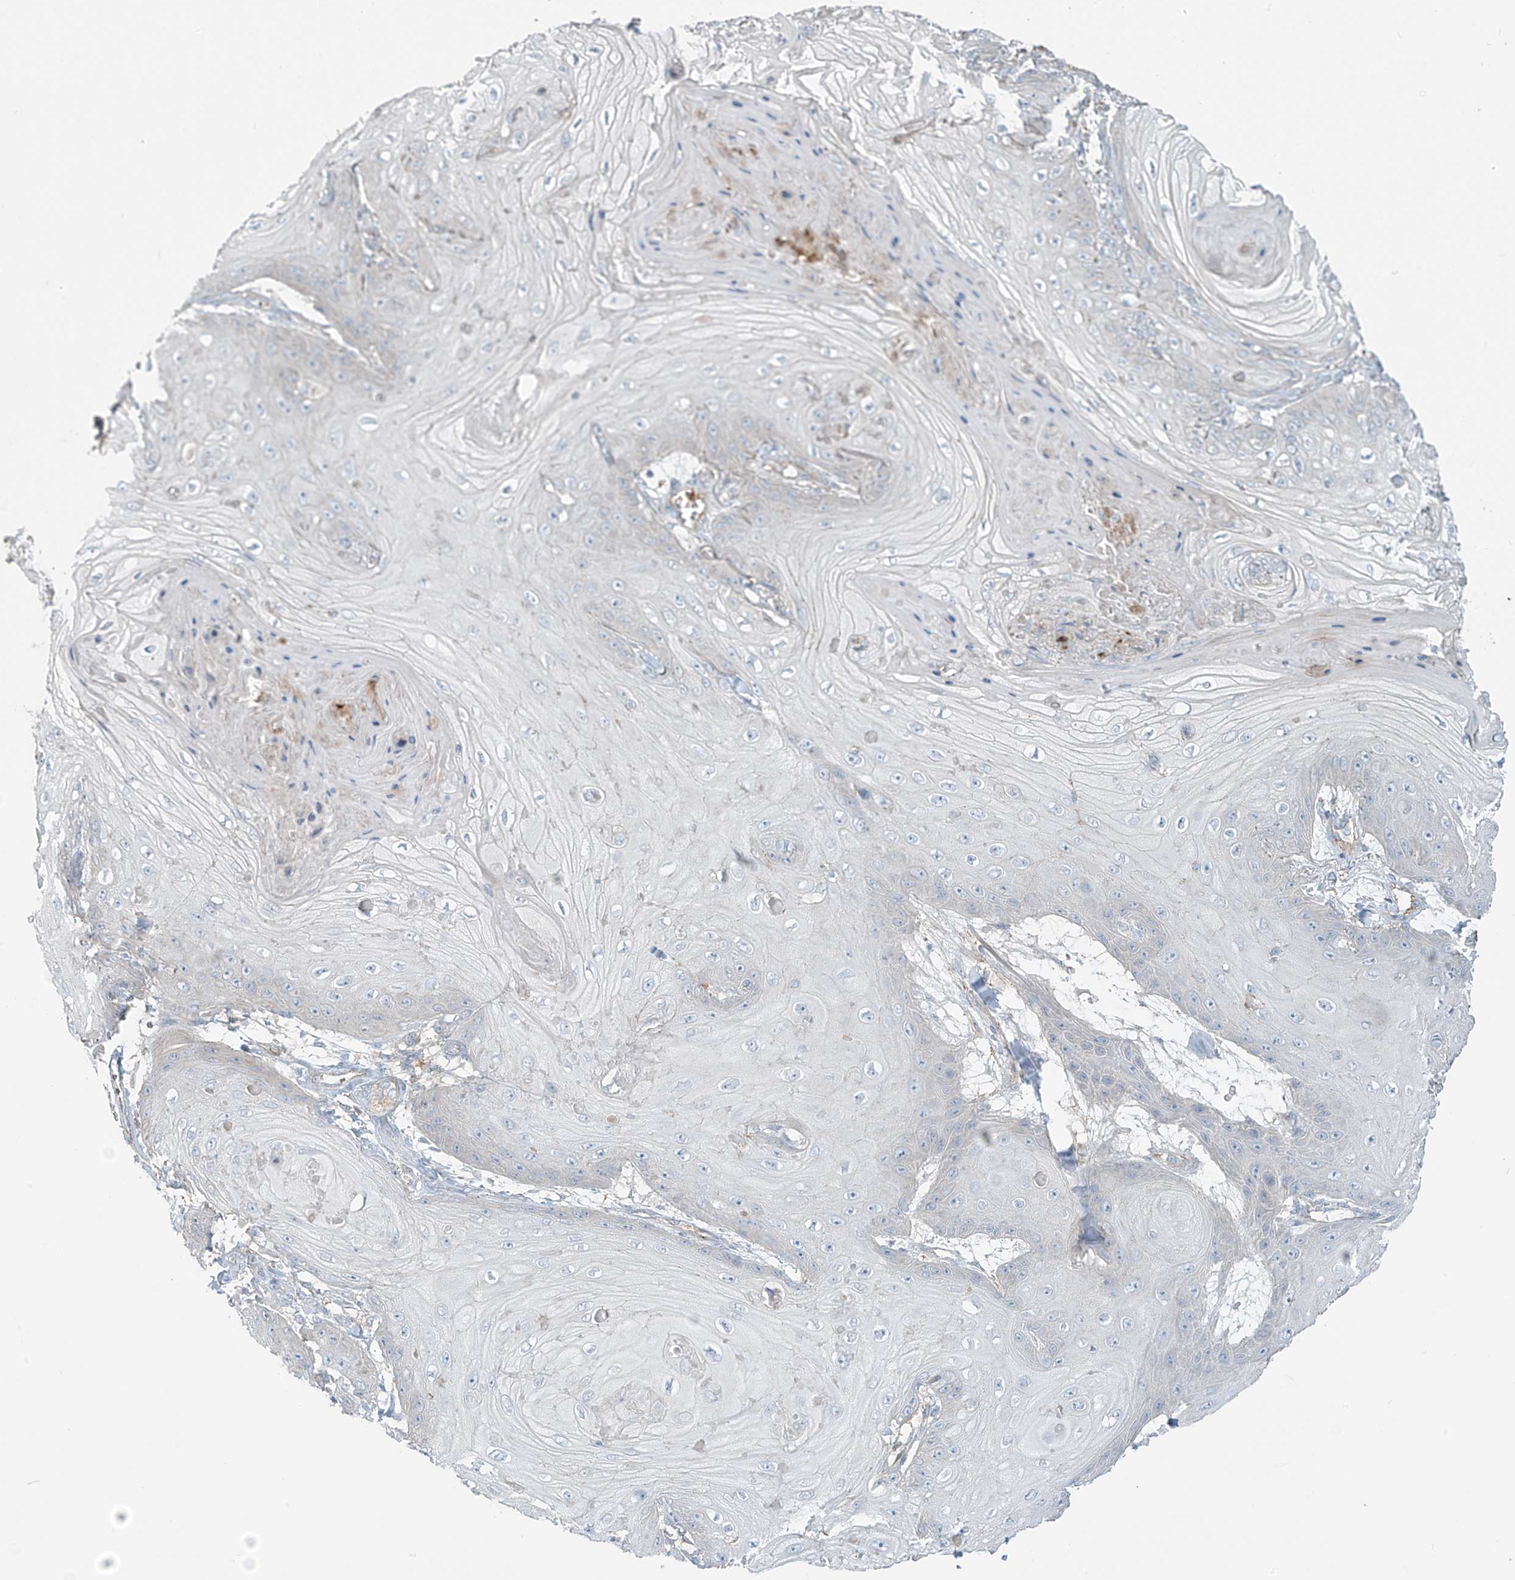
{"staining": {"intensity": "negative", "quantity": "none", "location": "none"}, "tissue": "skin cancer", "cell_type": "Tumor cells", "image_type": "cancer", "snomed": [{"axis": "morphology", "description": "Squamous cell carcinoma, NOS"}, {"axis": "topography", "description": "Skin"}], "caption": "This is an IHC photomicrograph of skin cancer (squamous cell carcinoma). There is no staining in tumor cells.", "gene": "SLC9A2", "patient": {"sex": "male", "age": 74}}